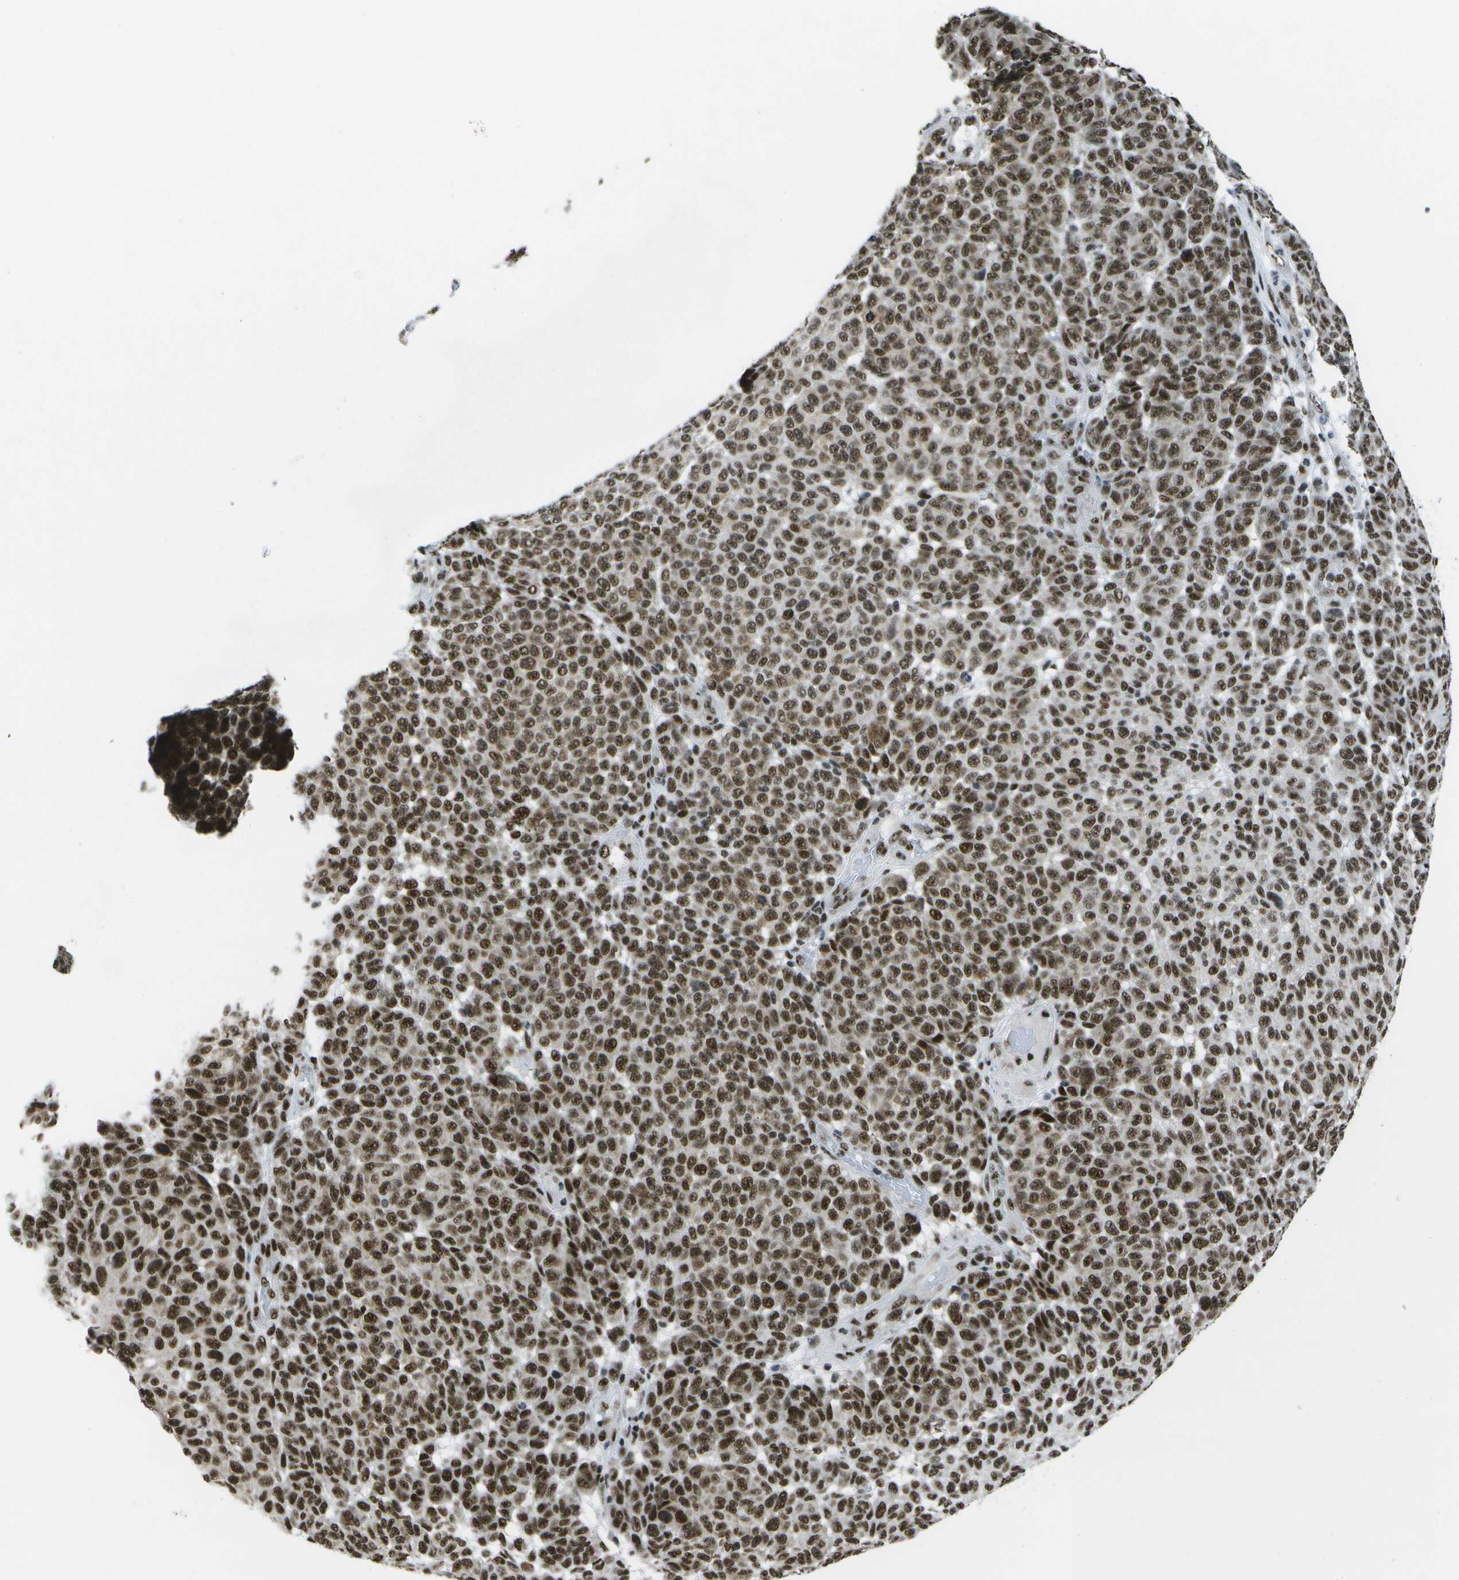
{"staining": {"intensity": "strong", "quantity": ">75%", "location": "nuclear"}, "tissue": "melanoma", "cell_type": "Tumor cells", "image_type": "cancer", "snomed": [{"axis": "morphology", "description": "Malignant melanoma, NOS"}, {"axis": "topography", "description": "Skin"}], "caption": "Protein expression analysis of human malignant melanoma reveals strong nuclear expression in approximately >75% of tumor cells. The staining was performed using DAB (3,3'-diaminobenzidine) to visualize the protein expression in brown, while the nuclei were stained in blue with hematoxylin (Magnification: 20x).", "gene": "NSRP1", "patient": {"sex": "male", "age": 59}}